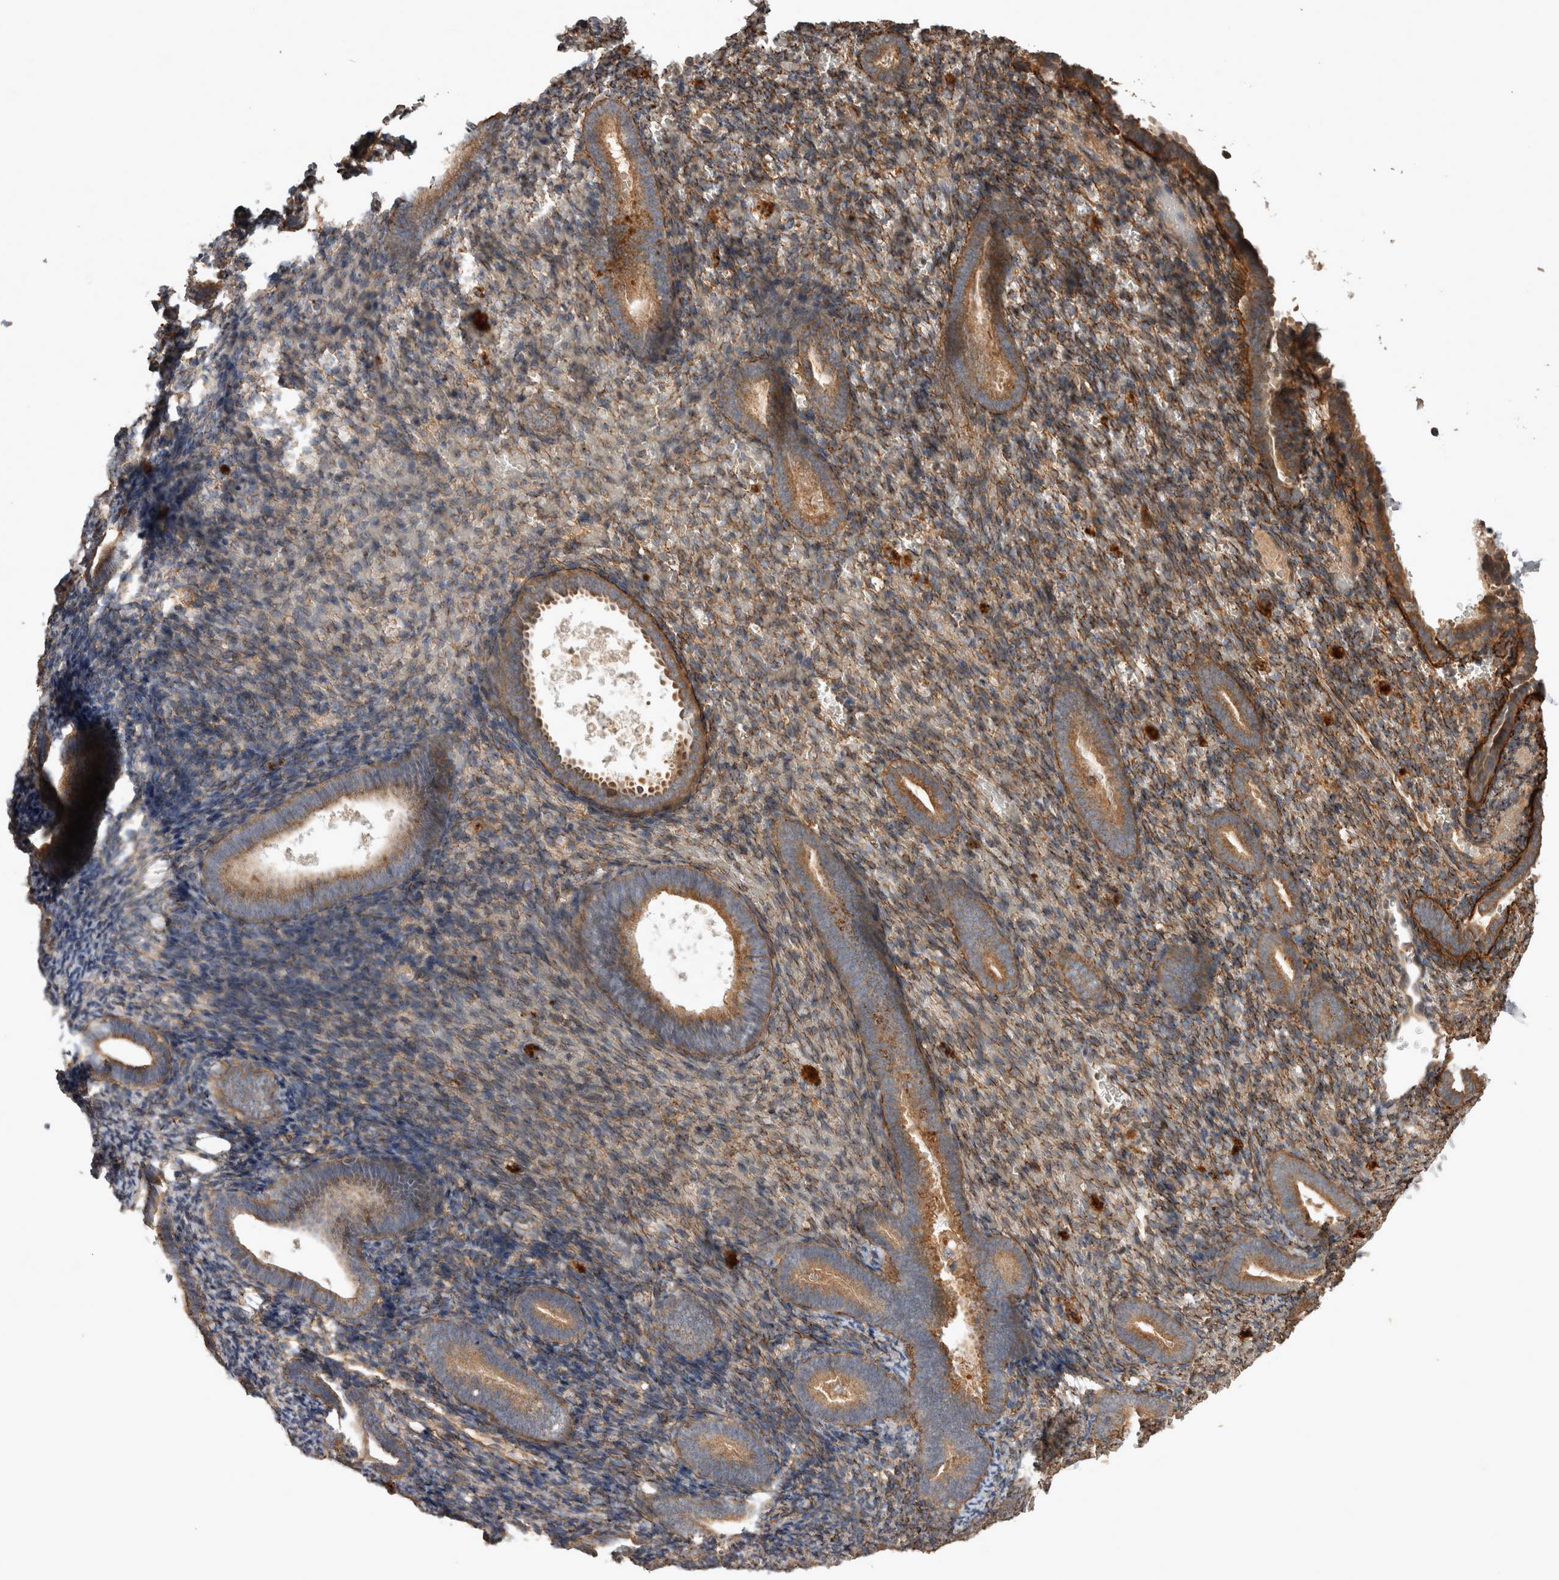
{"staining": {"intensity": "moderate", "quantity": ">75%", "location": "cytoplasmic/membranous"}, "tissue": "endometrium", "cell_type": "Cells in endometrial stroma", "image_type": "normal", "snomed": [{"axis": "morphology", "description": "Normal tissue, NOS"}, {"axis": "topography", "description": "Endometrium"}], "caption": "Endometrium stained for a protein exhibits moderate cytoplasmic/membranous positivity in cells in endometrial stroma. (DAB = brown stain, brightfield microscopy at high magnification).", "gene": "TRMT61B", "patient": {"sex": "female", "age": 51}}